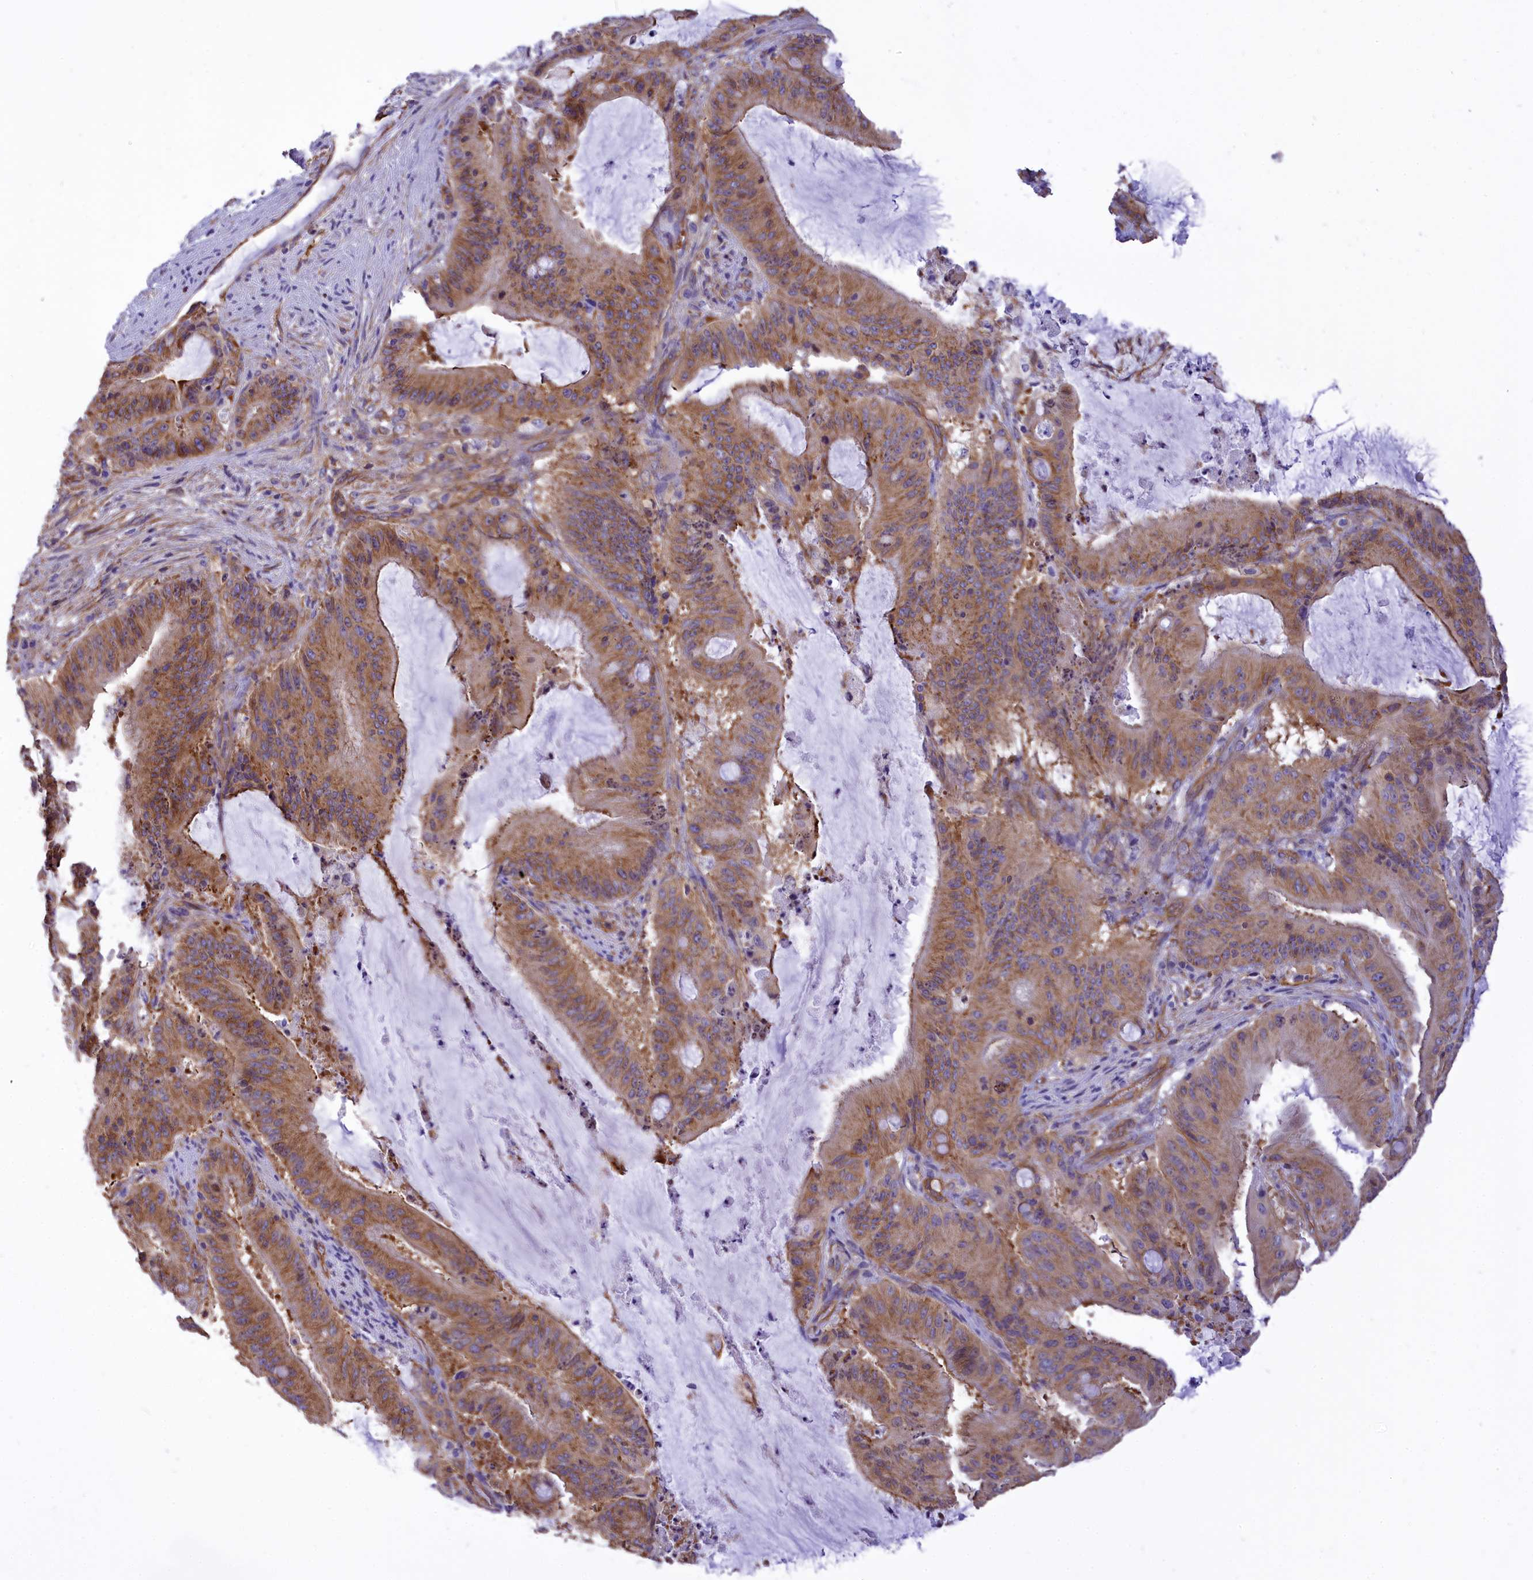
{"staining": {"intensity": "moderate", "quantity": ">75%", "location": "cytoplasmic/membranous"}, "tissue": "liver cancer", "cell_type": "Tumor cells", "image_type": "cancer", "snomed": [{"axis": "morphology", "description": "Normal tissue, NOS"}, {"axis": "morphology", "description": "Cholangiocarcinoma"}, {"axis": "topography", "description": "Liver"}, {"axis": "topography", "description": "Peripheral nerve tissue"}], "caption": "Liver cancer tissue displays moderate cytoplasmic/membranous expression in about >75% of tumor cells, visualized by immunohistochemistry. Nuclei are stained in blue.", "gene": "SEPTIN9", "patient": {"sex": "female", "age": 73}}